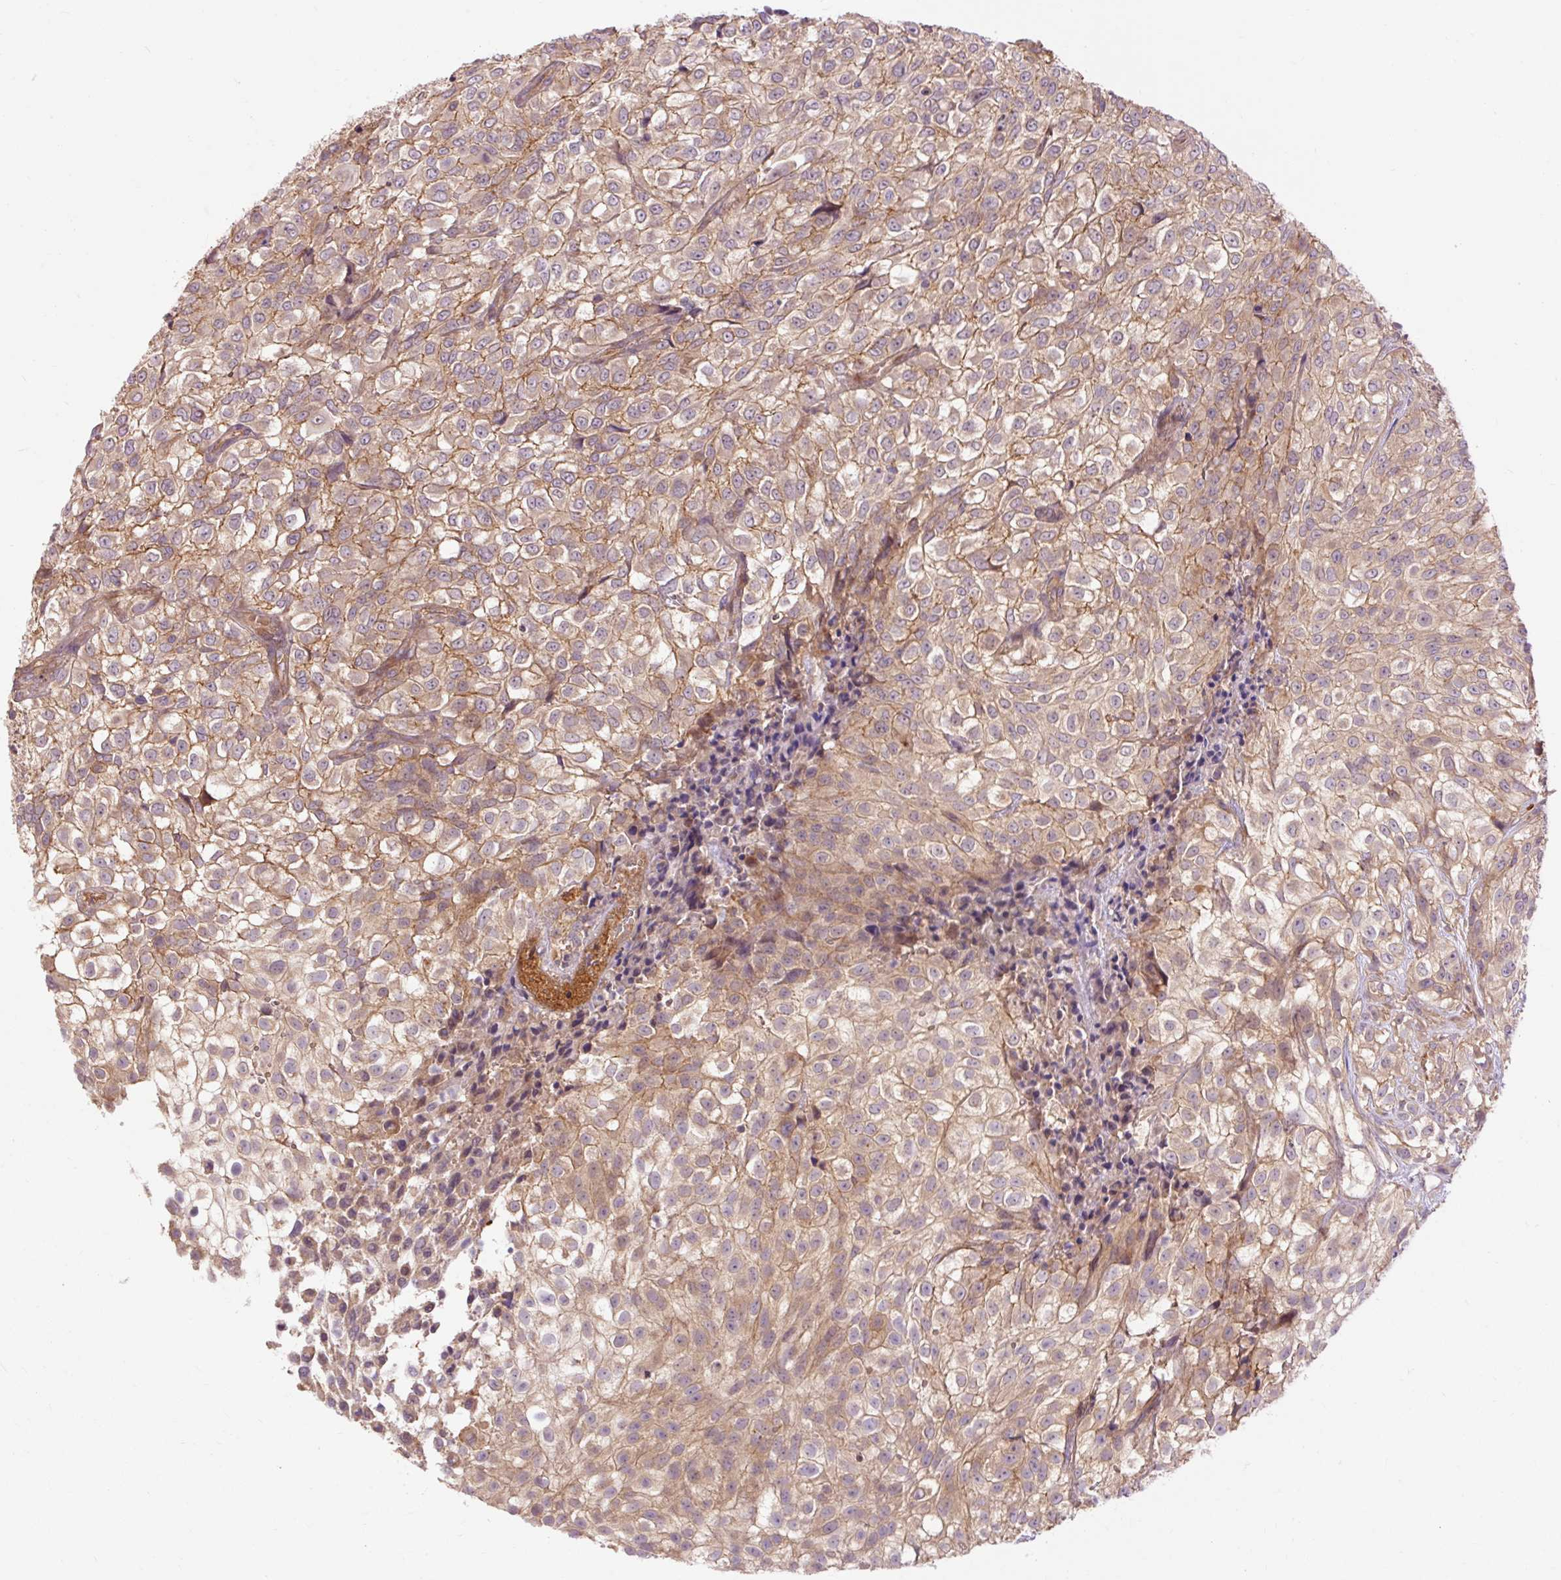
{"staining": {"intensity": "weak", "quantity": ">75%", "location": "cytoplasmic/membranous"}, "tissue": "urothelial cancer", "cell_type": "Tumor cells", "image_type": "cancer", "snomed": [{"axis": "morphology", "description": "Urothelial carcinoma, High grade"}, {"axis": "topography", "description": "Urinary bladder"}], "caption": "The image shows immunohistochemical staining of urothelial cancer. There is weak cytoplasmic/membranous expression is present in about >75% of tumor cells.", "gene": "RIPOR3", "patient": {"sex": "male", "age": 56}}